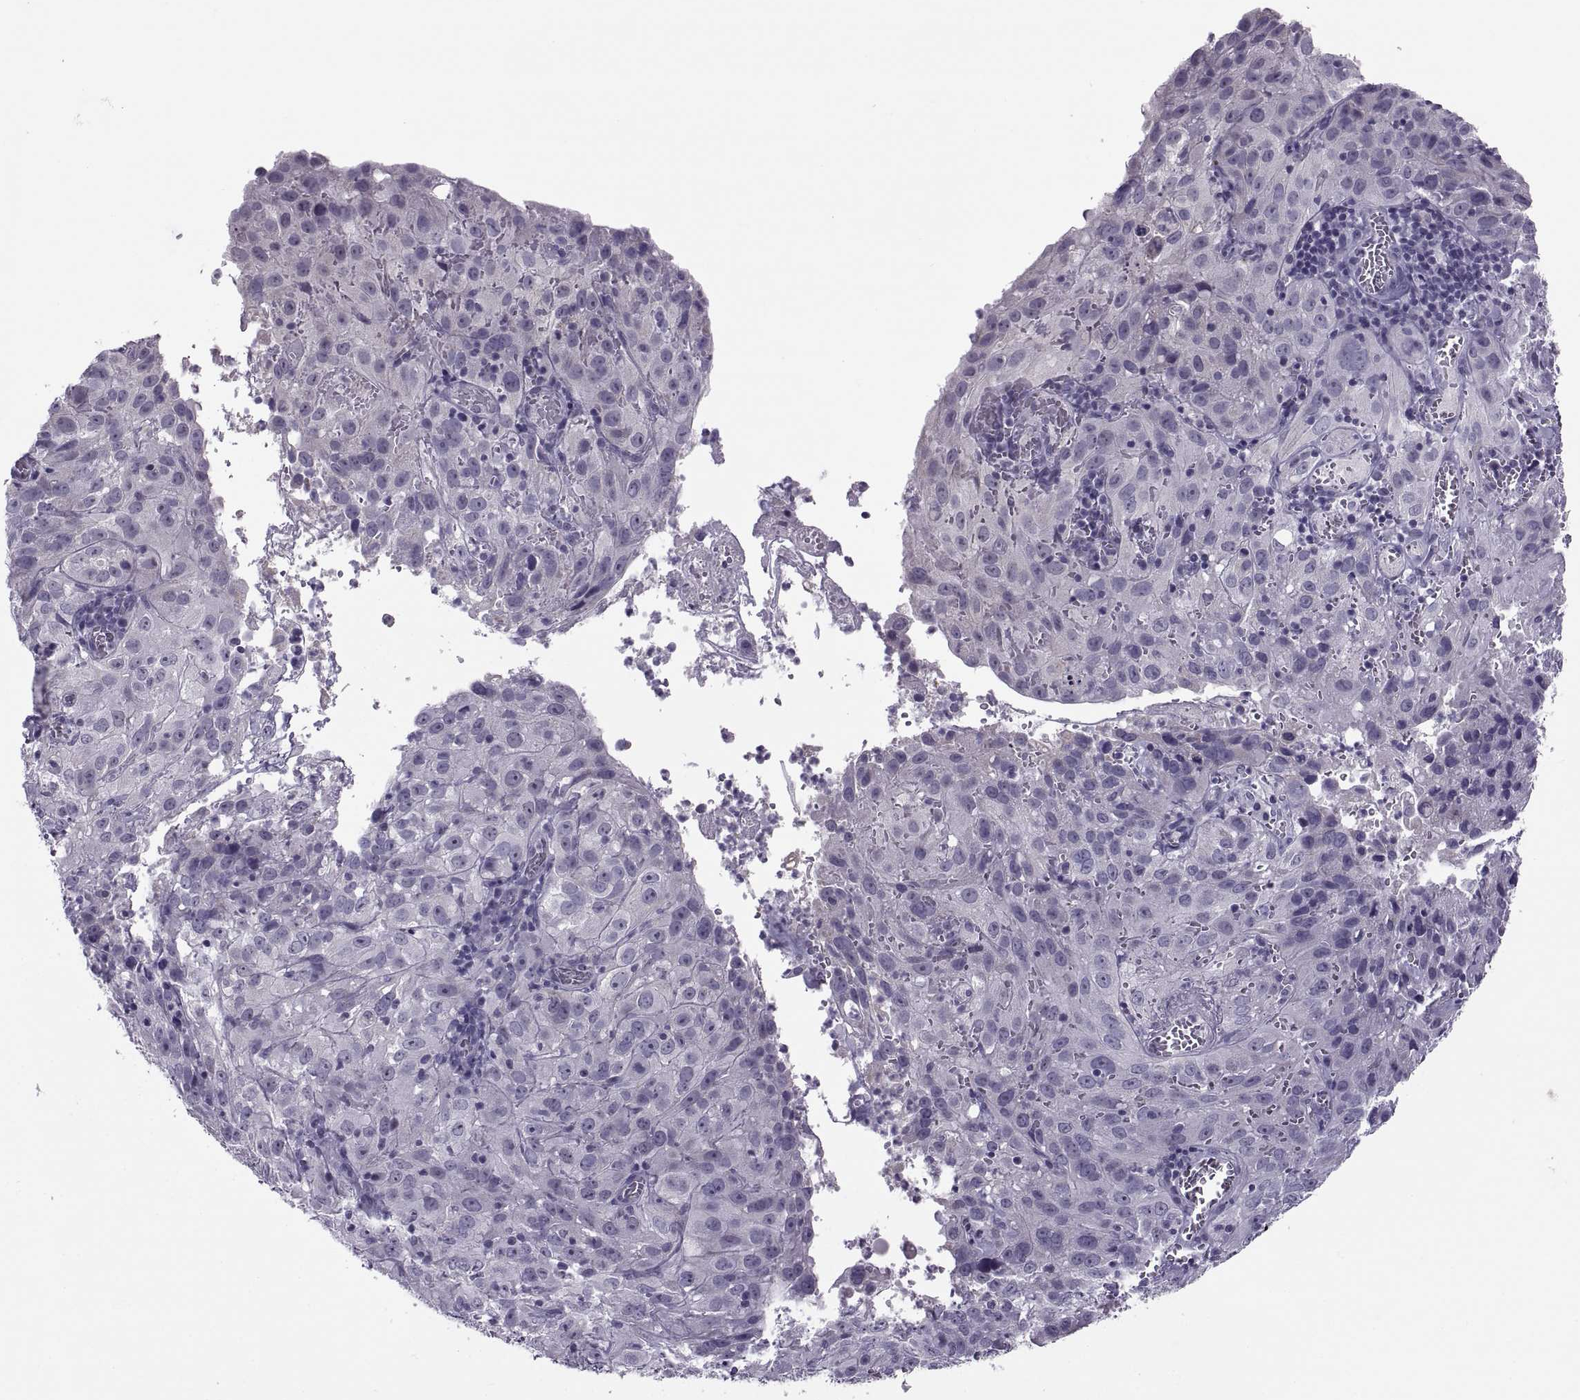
{"staining": {"intensity": "negative", "quantity": "none", "location": "none"}, "tissue": "cervical cancer", "cell_type": "Tumor cells", "image_type": "cancer", "snomed": [{"axis": "morphology", "description": "Squamous cell carcinoma, NOS"}, {"axis": "topography", "description": "Cervix"}], "caption": "Protein analysis of squamous cell carcinoma (cervical) demonstrates no significant positivity in tumor cells.", "gene": "MAGEB1", "patient": {"sex": "female", "age": 32}}